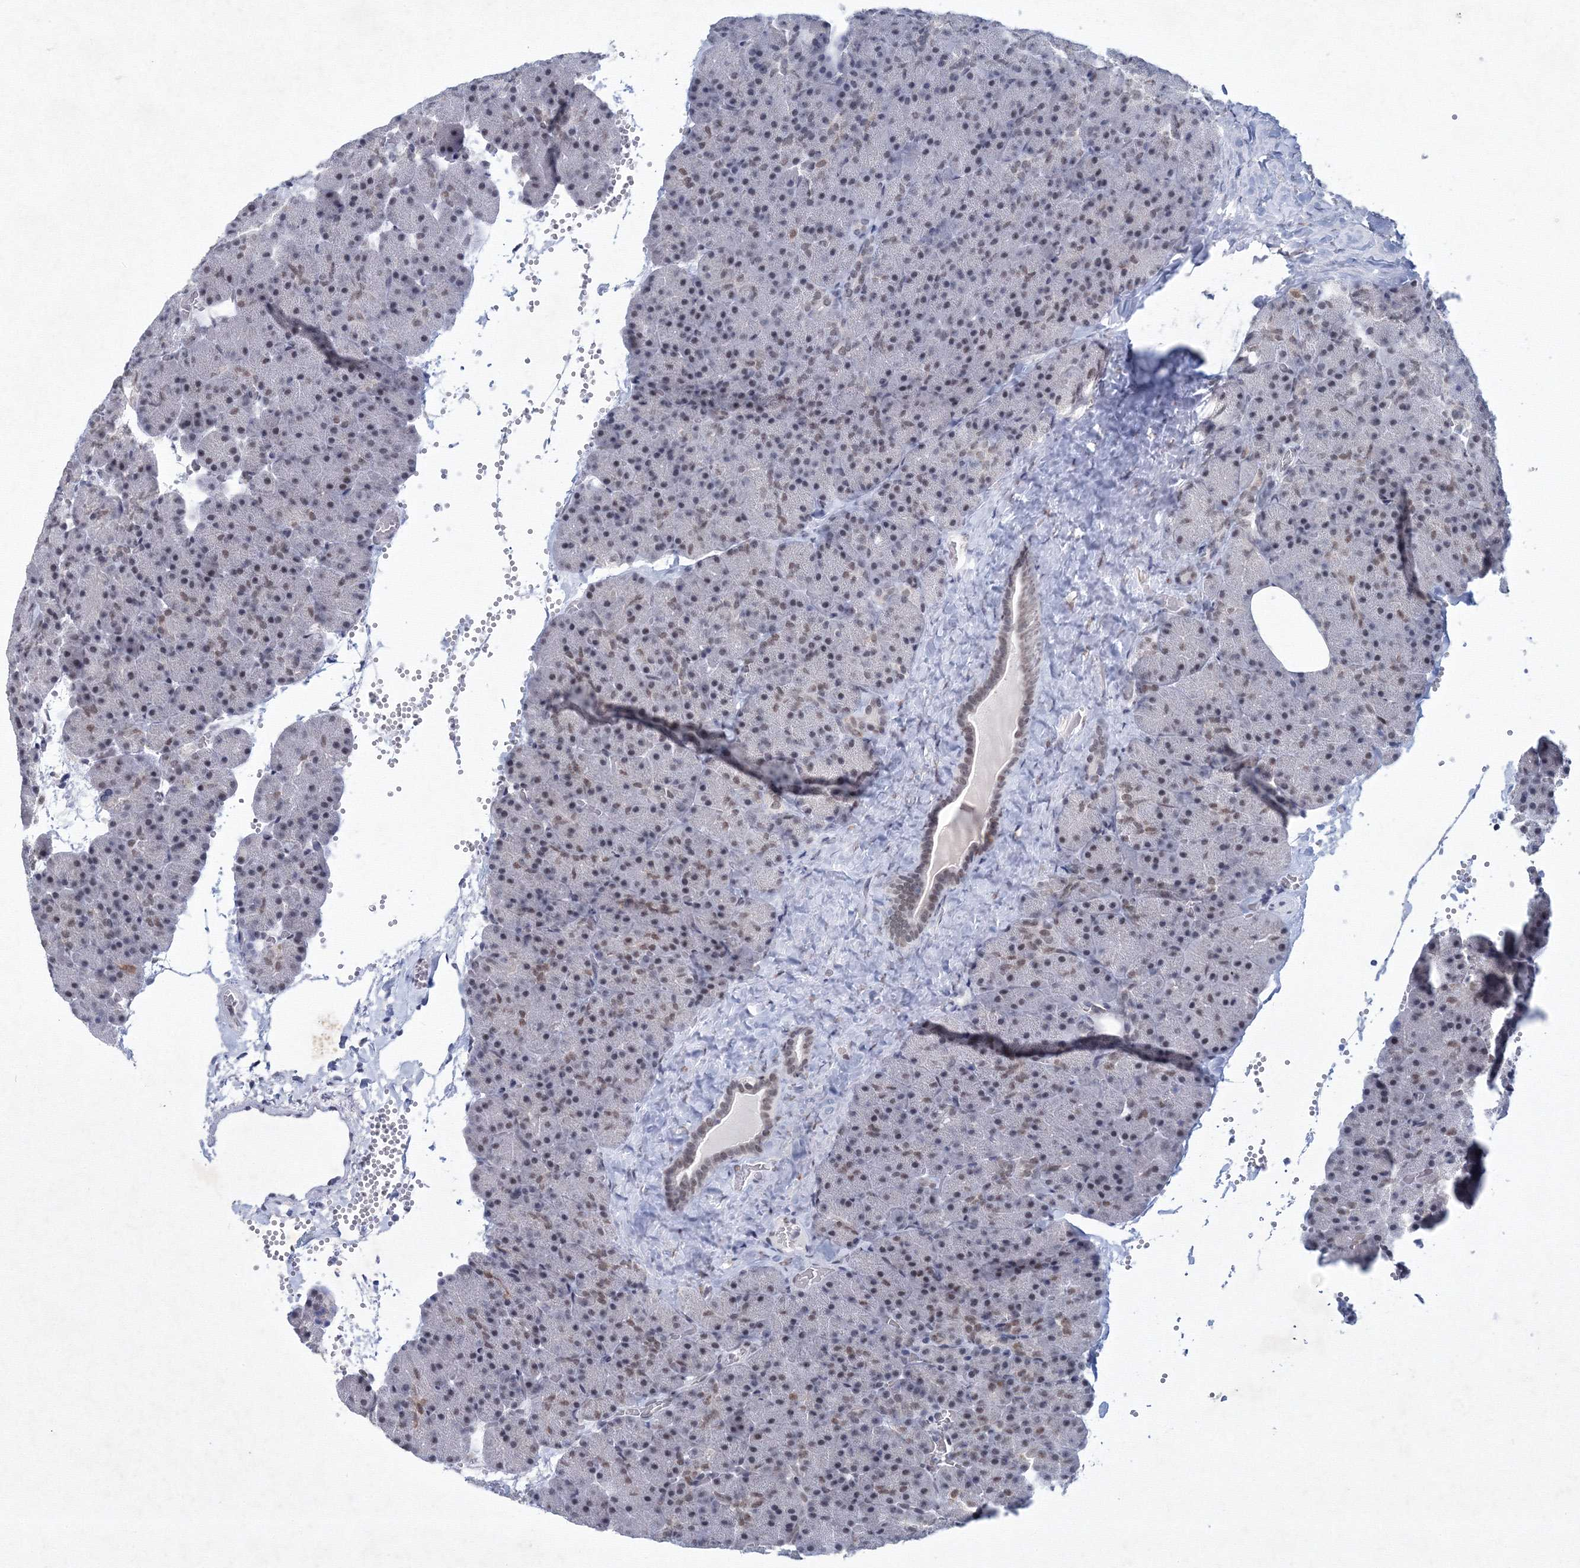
{"staining": {"intensity": "weak", "quantity": "25%-75%", "location": "nuclear"}, "tissue": "pancreas", "cell_type": "Exocrine glandular cells", "image_type": "normal", "snomed": [{"axis": "morphology", "description": "Normal tissue, NOS"}, {"axis": "morphology", "description": "Carcinoid, malignant, NOS"}, {"axis": "topography", "description": "Pancreas"}], "caption": "Protein staining of normal pancreas demonstrates weak nuclear positivity in approximately 25%-75% of exocrine glandular cells. (DAB (3,3'-diaminobenzidine) IHC, brown staining for protein, blue staining for nuclei).", "gene": "SF3B6", "patient": {"sex": "female", "age": 35}}